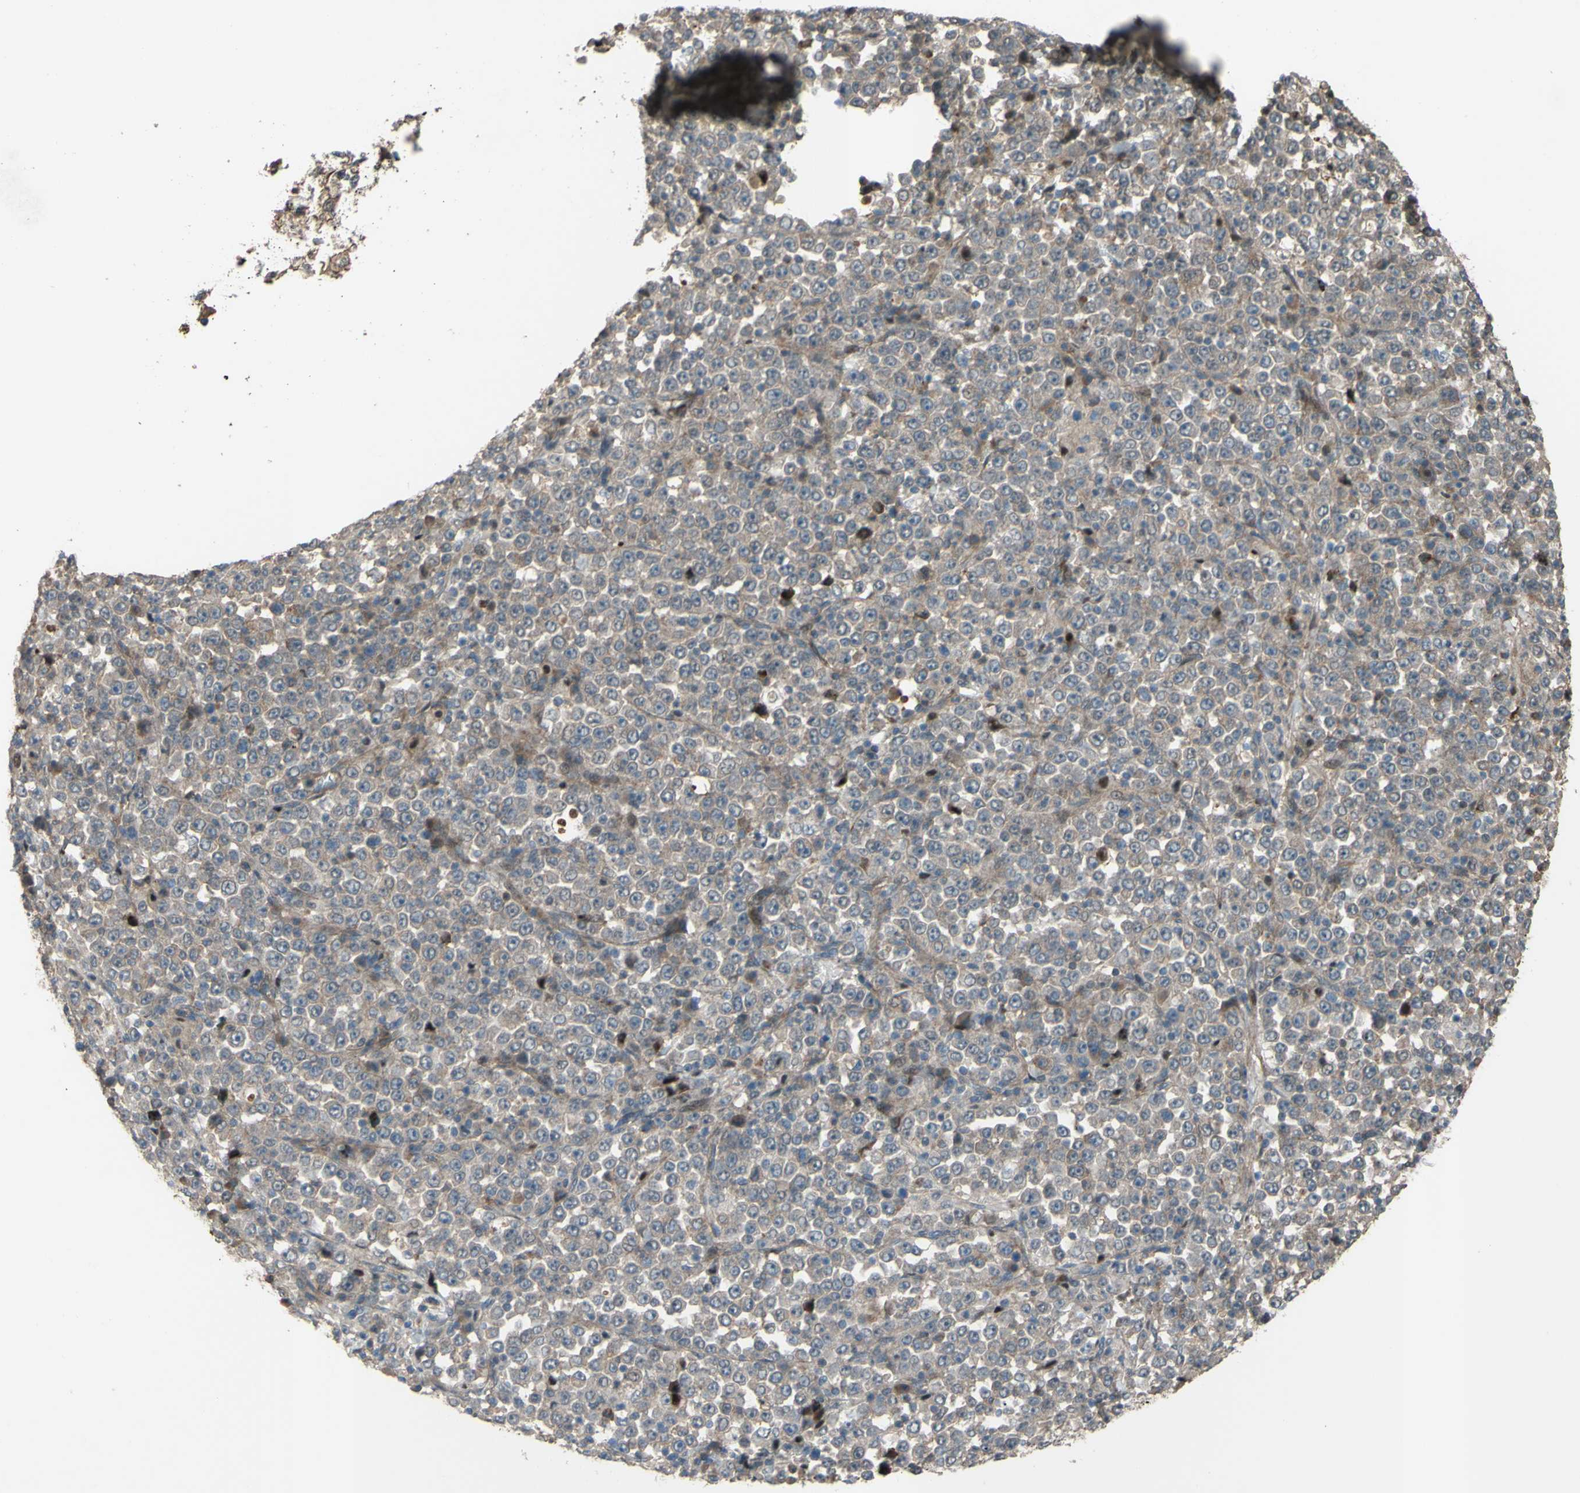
{"staining": {"intensity": "weak", "quantity": ">75%", "location": "cytoplasmic/membranous"}, "tissue": "stomach cancer", "cell_type": "Tumor cells", "image_type": "cancer", "snomed": [{"axis": "morphology", "description": "Normal tissue, NOS"}, {"axis": "morphology", "description": "Adenocarcinoma, NOS"}, {"axis": "topography", "description": "Stomach, upper"}, {"axis": "topography", "description": "Stomach"}], "caption": "Weak cytoplasmic/membranous positivity is identified in approximately >75% of tumor cells in stomach adenocarcinoma.", "gene": "SHROOM4", "patient": {"sex": "male", "age": 59}}